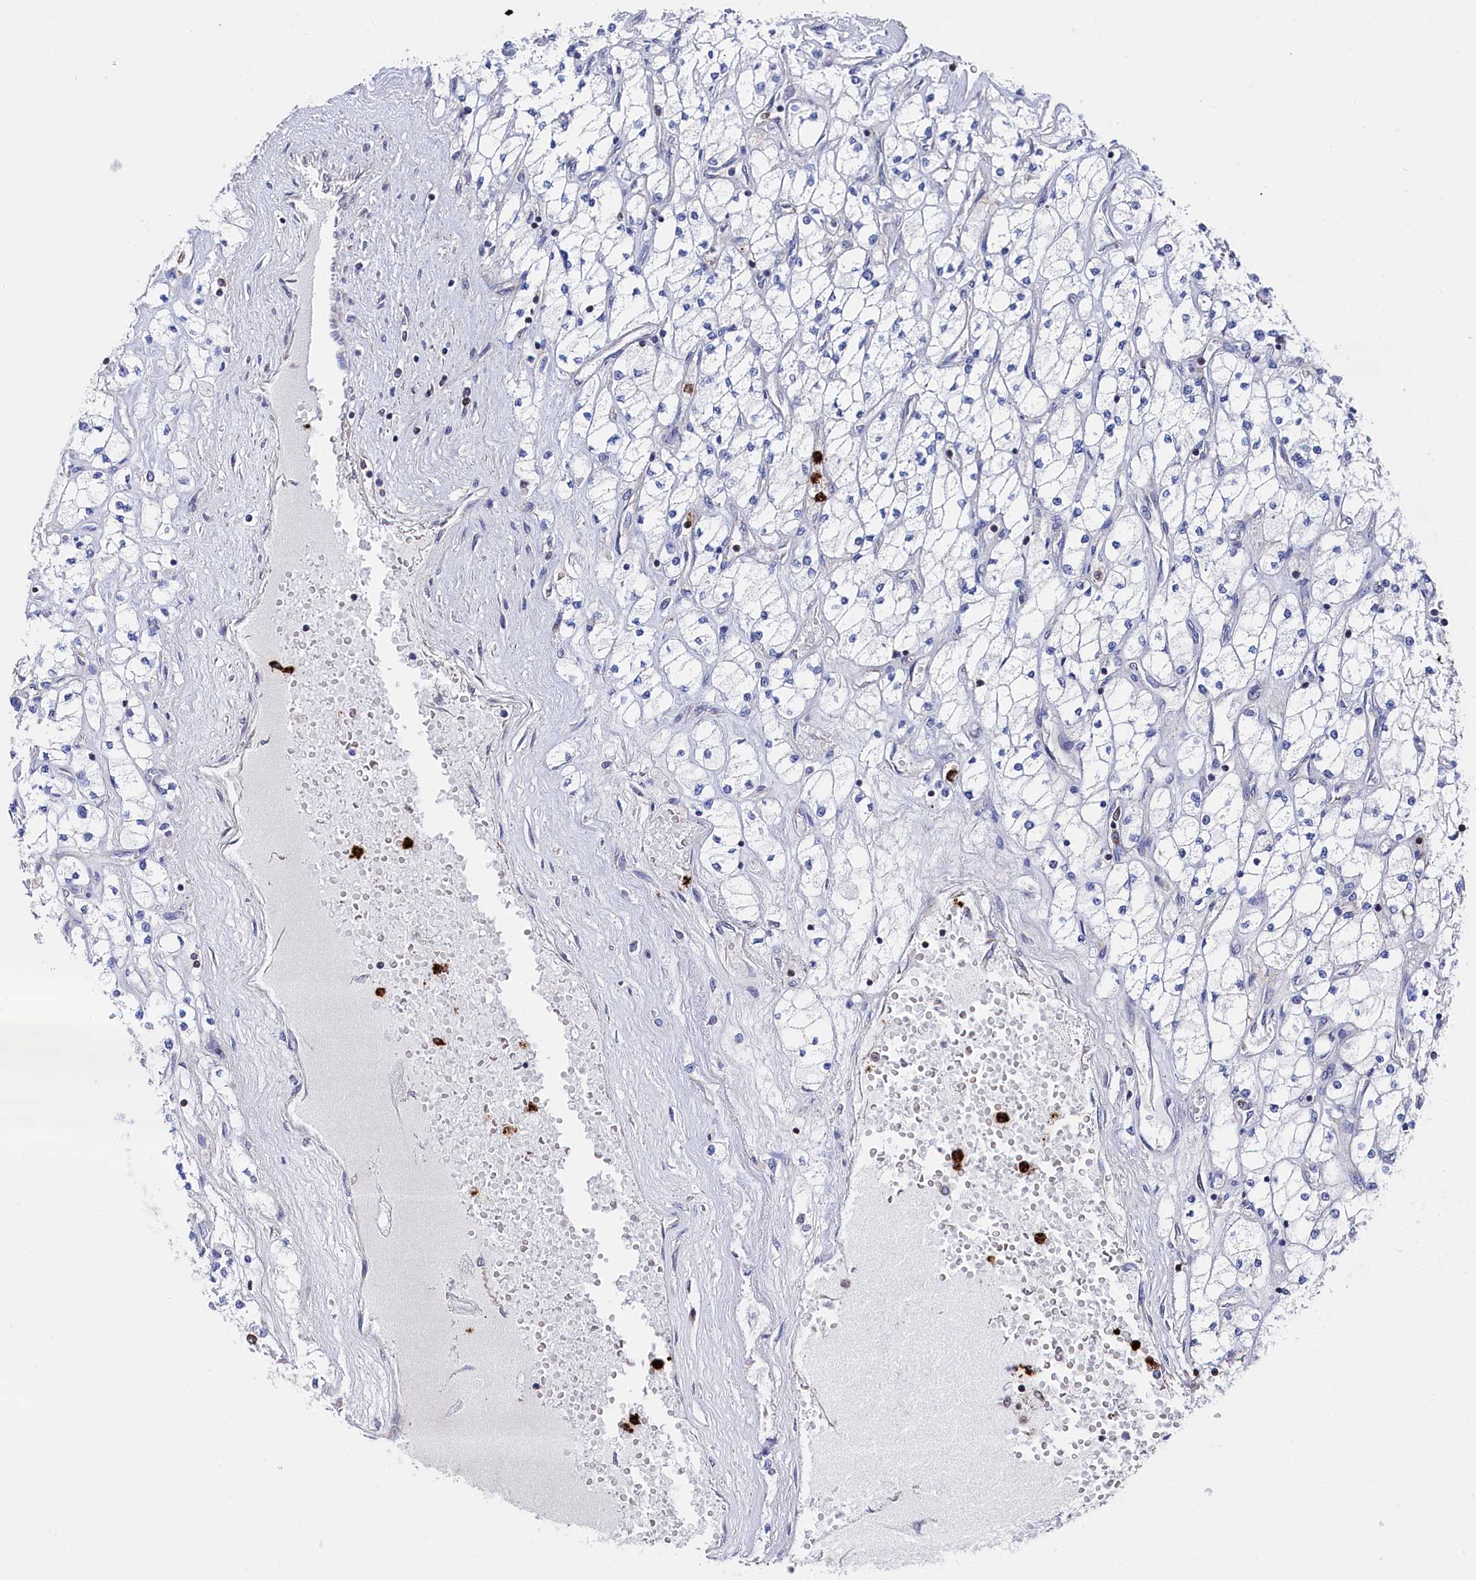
{"staining": {"intensity": "negative", "quantity": "none", "location": "none"}, "tissue": "renal cancer", "cell_type": "Tumor cells", "image_type": "cancer", "snomed": [{"axis": "morphology", "description": "Adenocarcinoma, NOS"}, {"axis": "topography", "description": "Kidney"}], "caption": "The histopathology image exhibits no staining of tumor cells in renal adenocarcinoma.", "gene": "CHCHD1", "patient": {"sex": "male", "age": 80}}